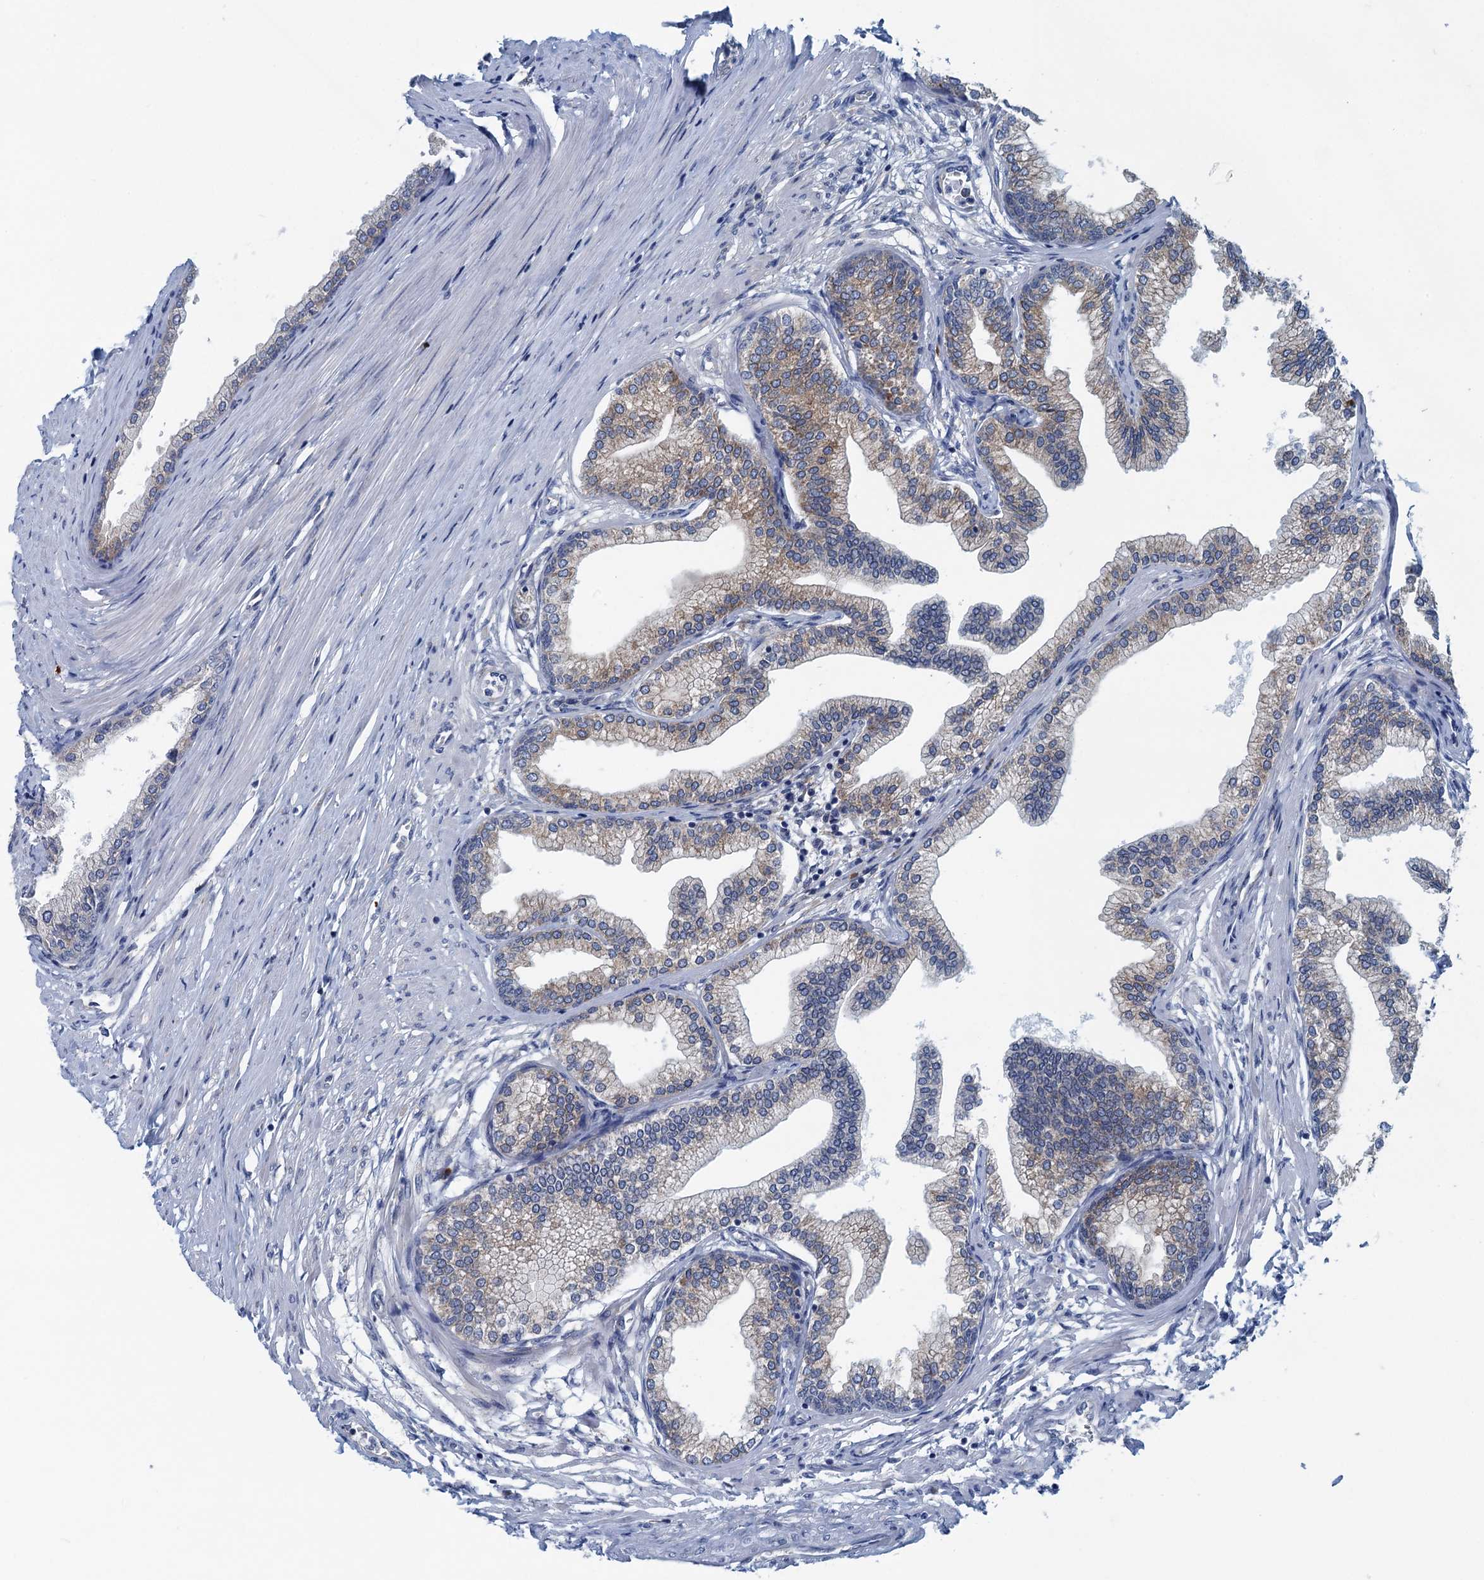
{"staining": {"intensity": "weak", "quantity": "25%-75%", "location": "cytoplasmic/membranous"}, "tissue": "prostate", "cell_type": "Glandular cells", "image_type": "normal", "snomed": [{"axis": "morphology", "description": "Normal tissue, NOS"}, {"axis": "morphology", "description": "Urothelial carcinoma, Low grade"}, {"axis": "topography", "description": "Urinary bladder"}, {"axis": "topography", "description": "Prostate"}], "caption": "Immunohistochemical staining of benign prostate reveals low levels of weak cytoplasmic/membranous positivity in approximately 25%-75% of glandular cells.", "gene": "MYDGF", "patient": {"sex": "male", "age": 60}}